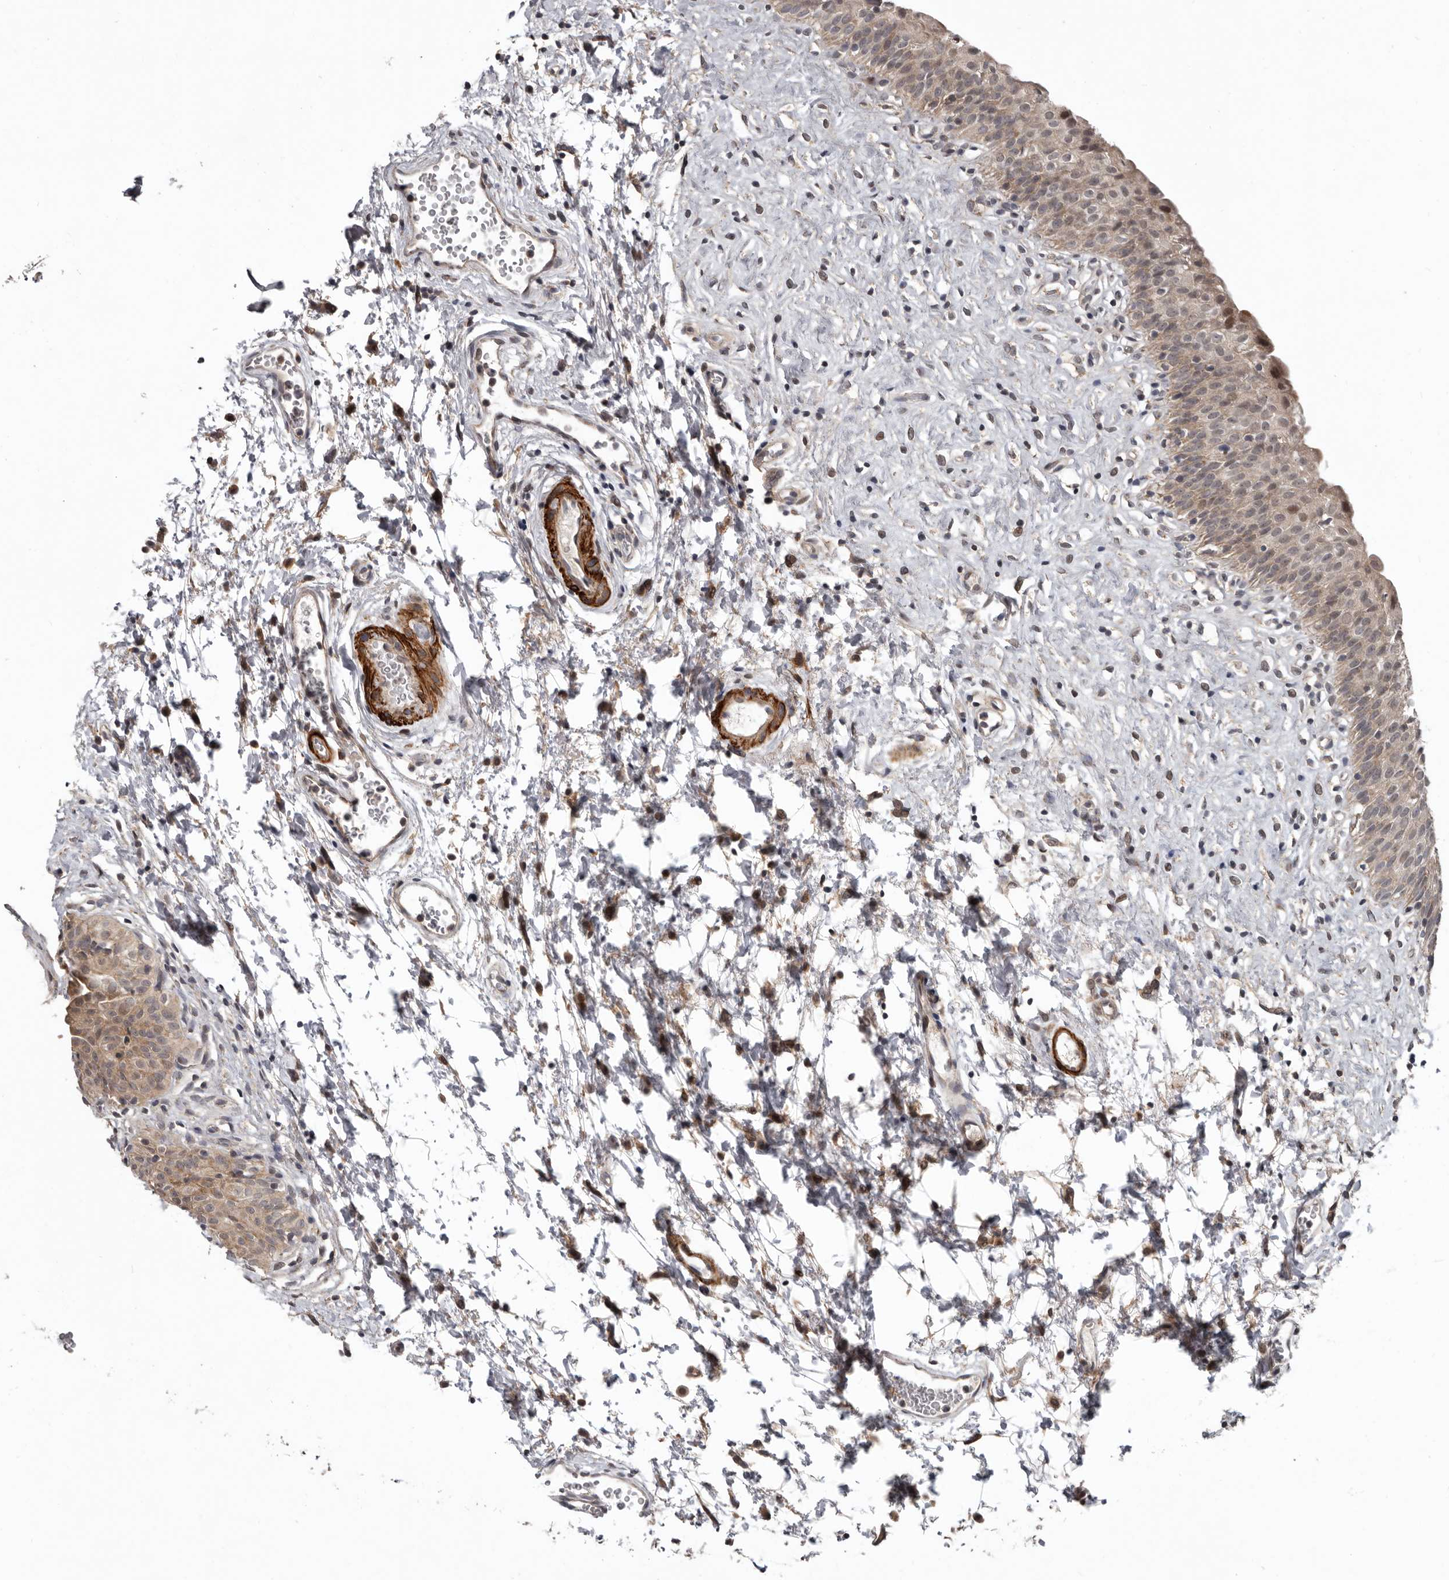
{"staining": {"intensity": "moderate", "quantity": ">75%", "location": "cytoplasmic/membranous"}, "tissue": "urinary bladder", "cell_type": "Urothelial cells", "image_type": "normal", "snomed": [{"axis": "morphology", "description": "Normal tissue, NOS"}, {"axis": "topography", "description": "Urinary bladder"}], "caption": "Protein expression analysis of benign urinary bladder shows moderate cytoplasmic/membranous expression in about >75% of urothelial cells. The protein is stained brown, and the nuclei are stained in blue (DAB (3,3'-diaminobenzidine) IHC with brightfield microscopy, high magnification).", "gene": "FGFR4", "patient": {"sex": "male", "age": 51}}